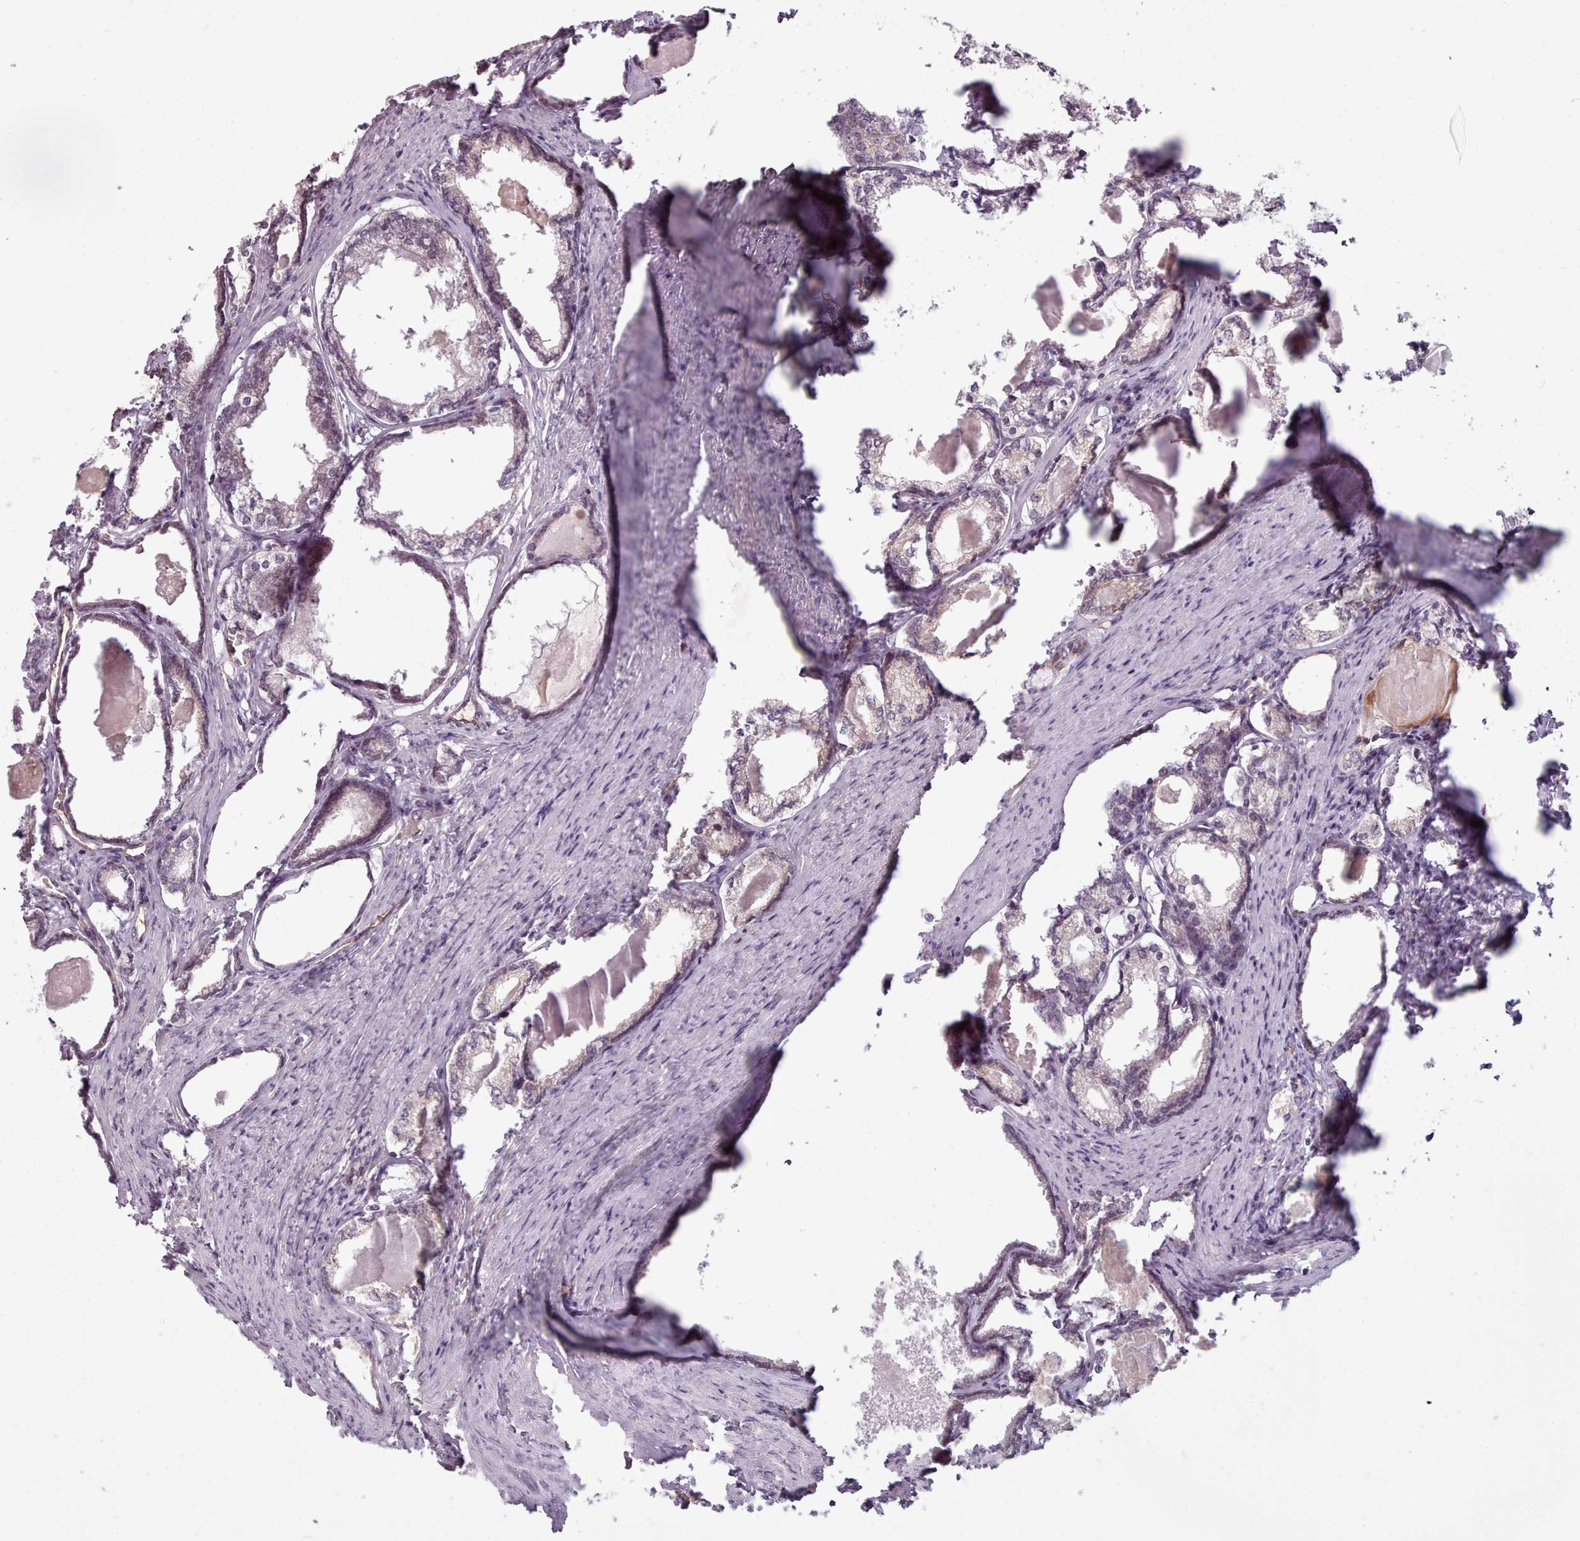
{"staining": {"intensity": "negative", "quantity": "none", "location": "none"}, "tissue": "prostate cancer", "cell_type": "Tumor cells", "image_type": "cancer", "snomed": [{"axis": "morphology", "description": "Adenocarcinoma, High grade"}, {"axis": "topography", "description": "Prostate"}], "caption": "Prostate high-grade adenocarcinoma stained for a protein using immunohistochemistry (IHC) shows no expression tumor cells.", "gene": "ZMYM4", "patient": {"sex": "male", "age": 69}}